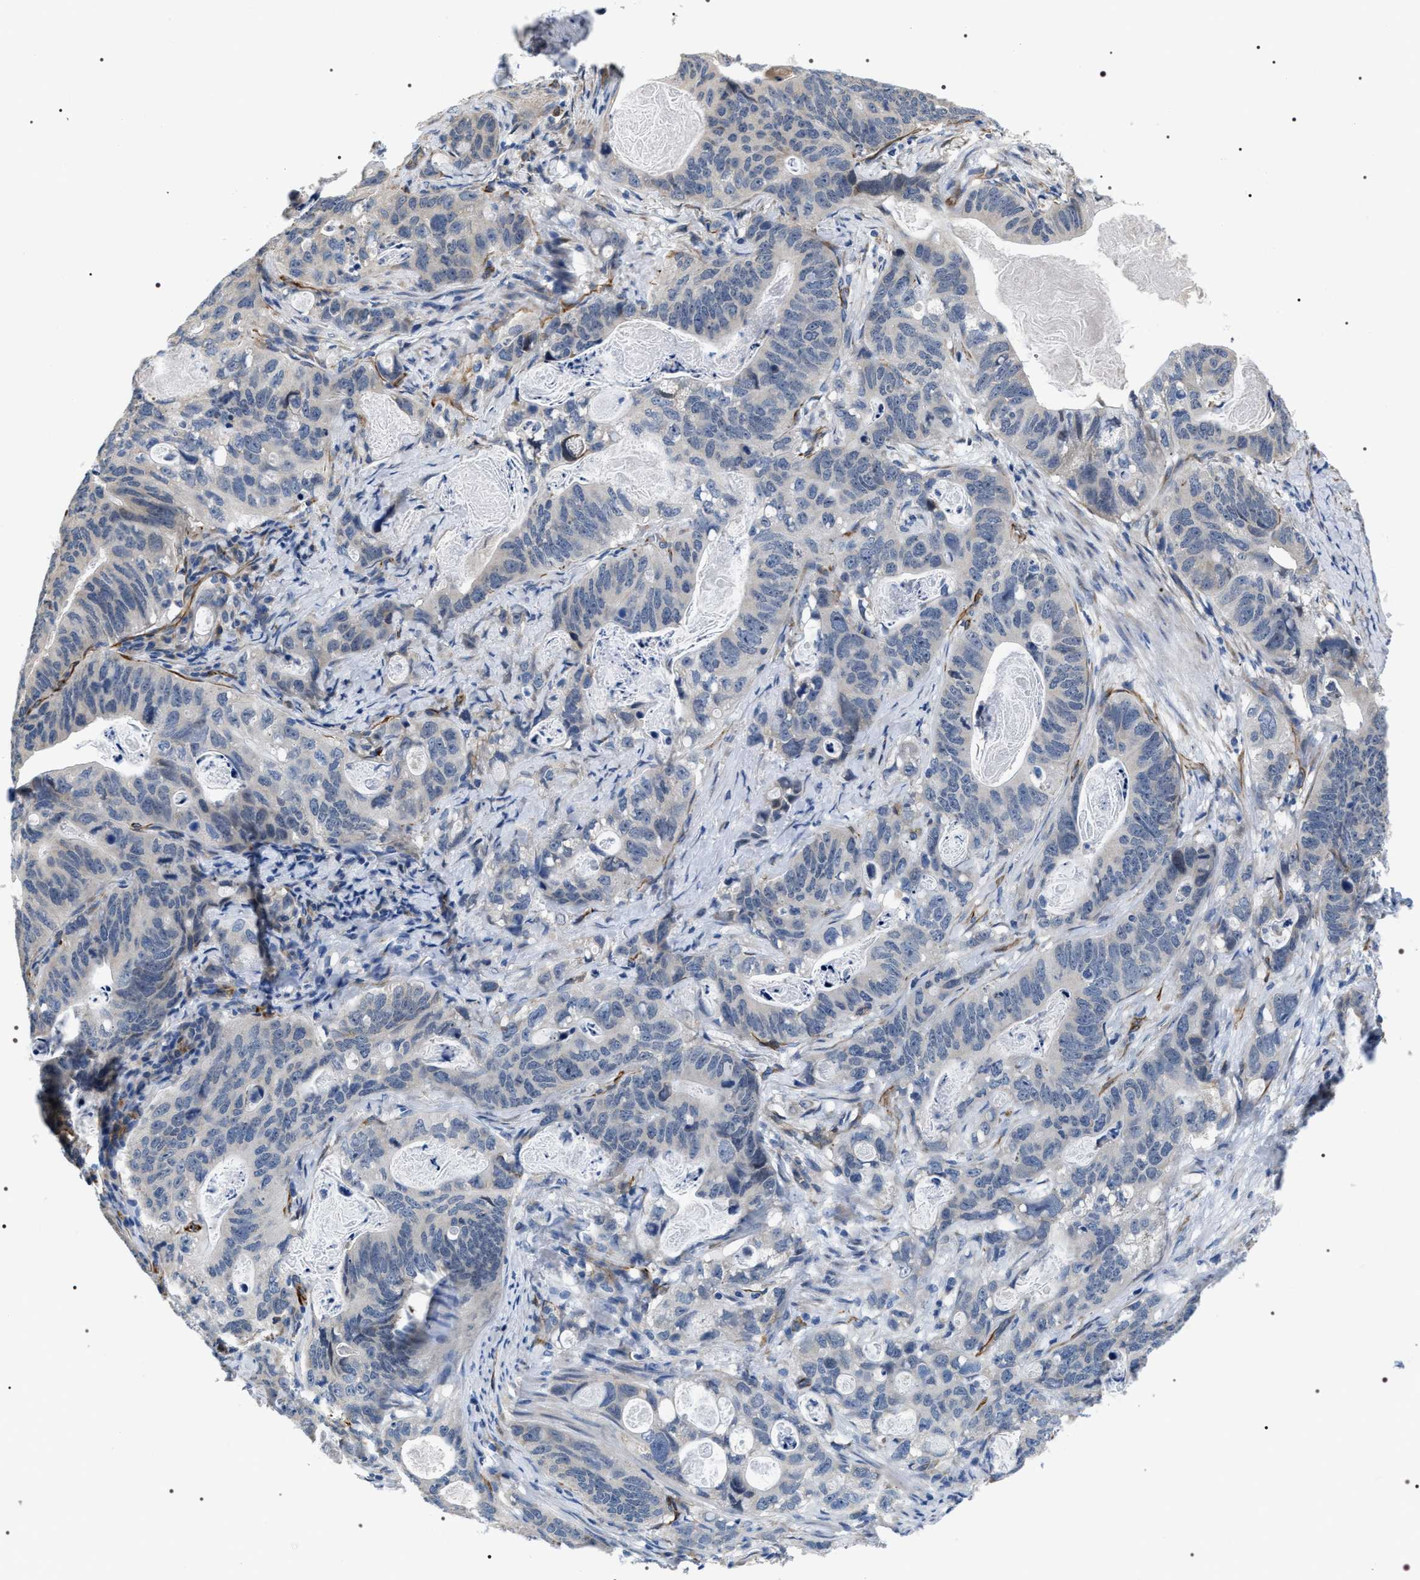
{"staining": {"intensity": "negative", "quantity": "none", "location": "none"}, "tissue": "stomach cancer", "cell_type": "Tumor cells", "image_type": "cancer", "snomed": [{"axis": "morphology", "description": "Normal tissue, NOS"}, {"axis": "morphology", "description": "Adenocarcinoma, NOS"}, {"axis": "topography", "description": "Stomach"}], "caption": "The image demonstrates no staining of tumor cells in stomach adenocarcinoma.", "gene": "PKD1L1", "patient": {"sex": "female", "age": 89}}